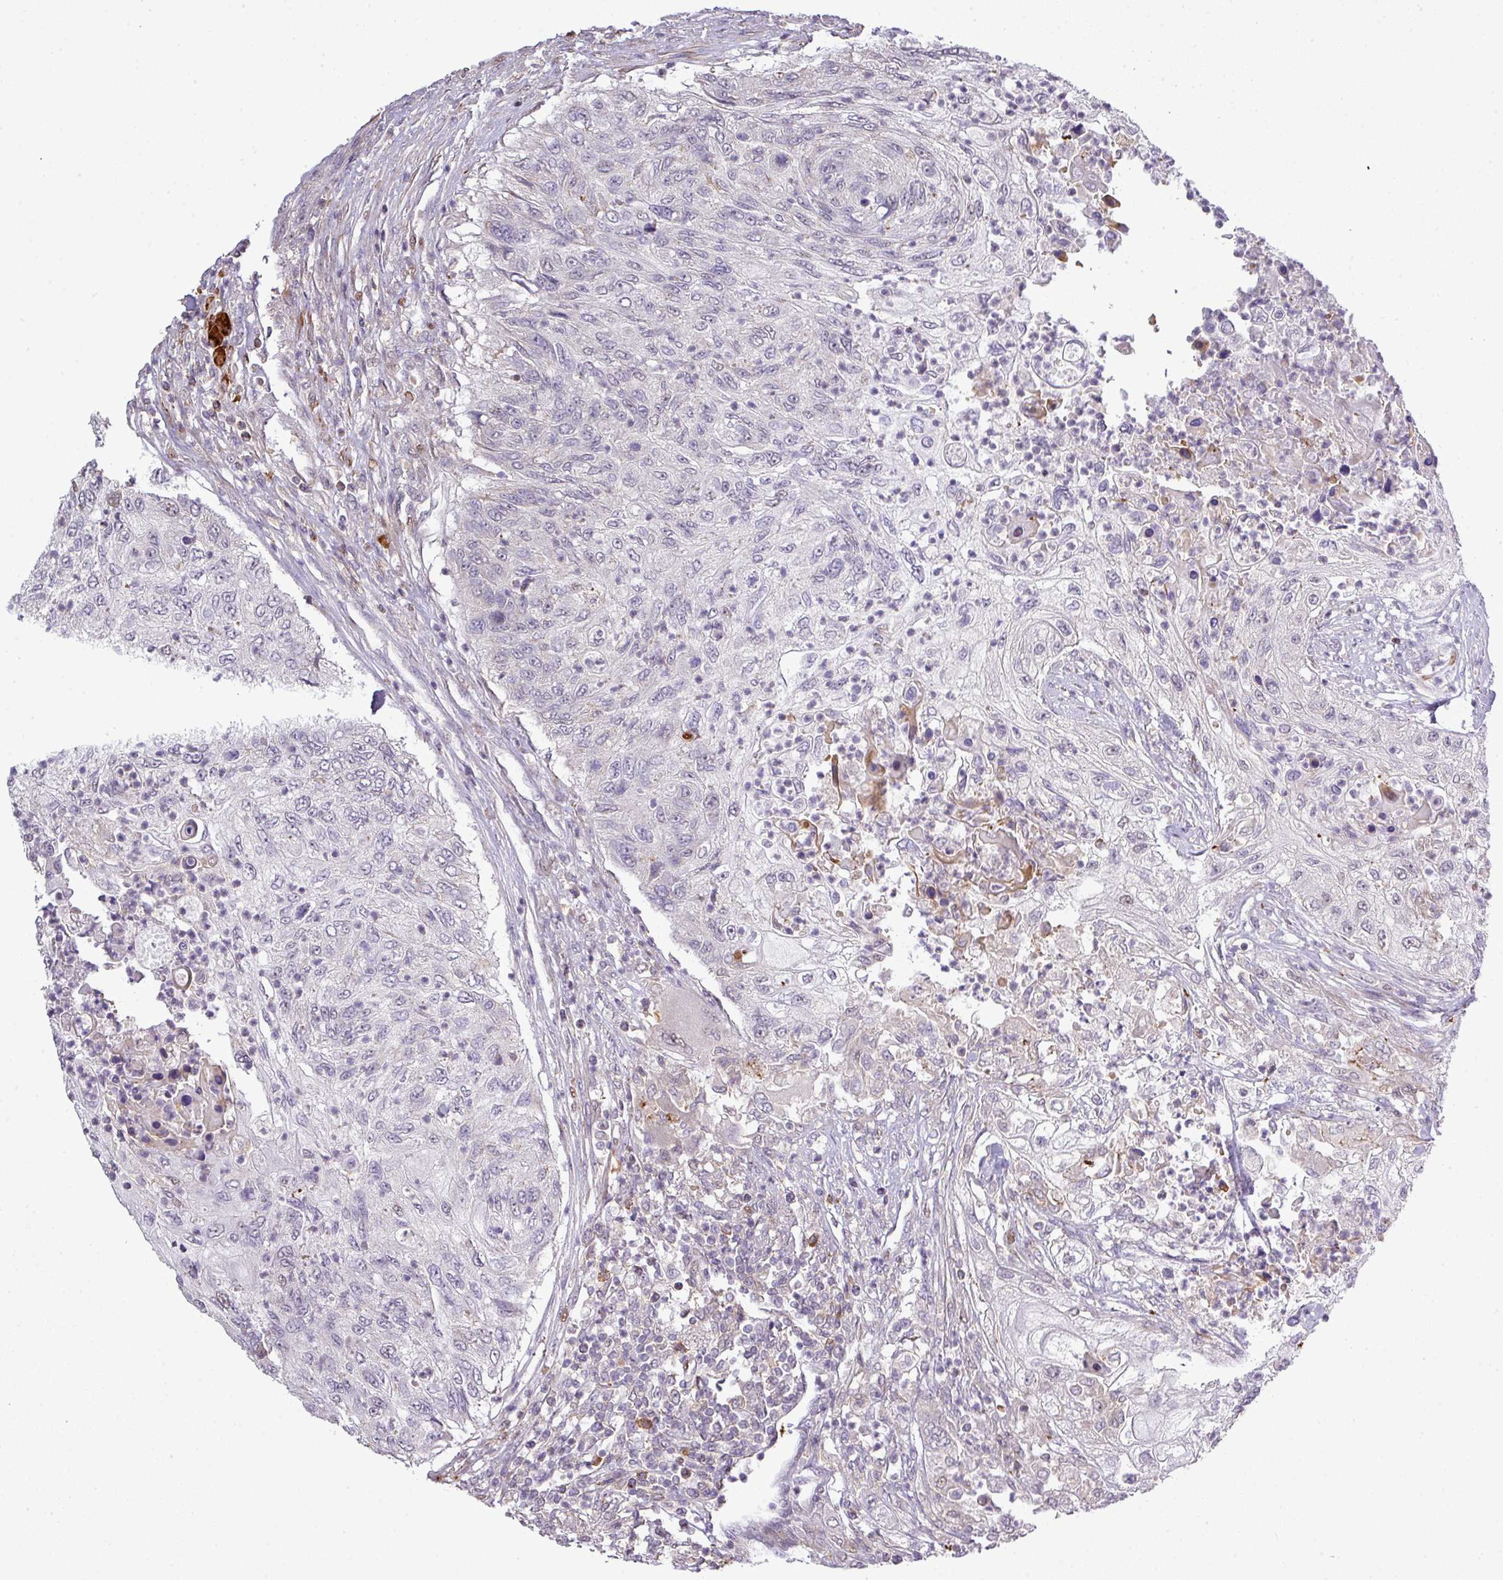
{"staining": {"intensity": "negative", "quantity": "none", "location": "none"}, "tissue": "urothelial cancer", "cell_type": "Tumor cells", "image_type": "cancer", "snomed": [{"axis": "morphology", "description": "Urothelial carcinoma, High grade"}, {"axis": "topography", "description": "Urinary bladder"}], "caption": "High power microscopy photomicrograph of an IHC image of urothelial cancer, revealing no significant expression in tumor cells. Nuclei are stained in blue.", "gene": "TPRA1", "patient": {"sex": "female", "age": 60}}